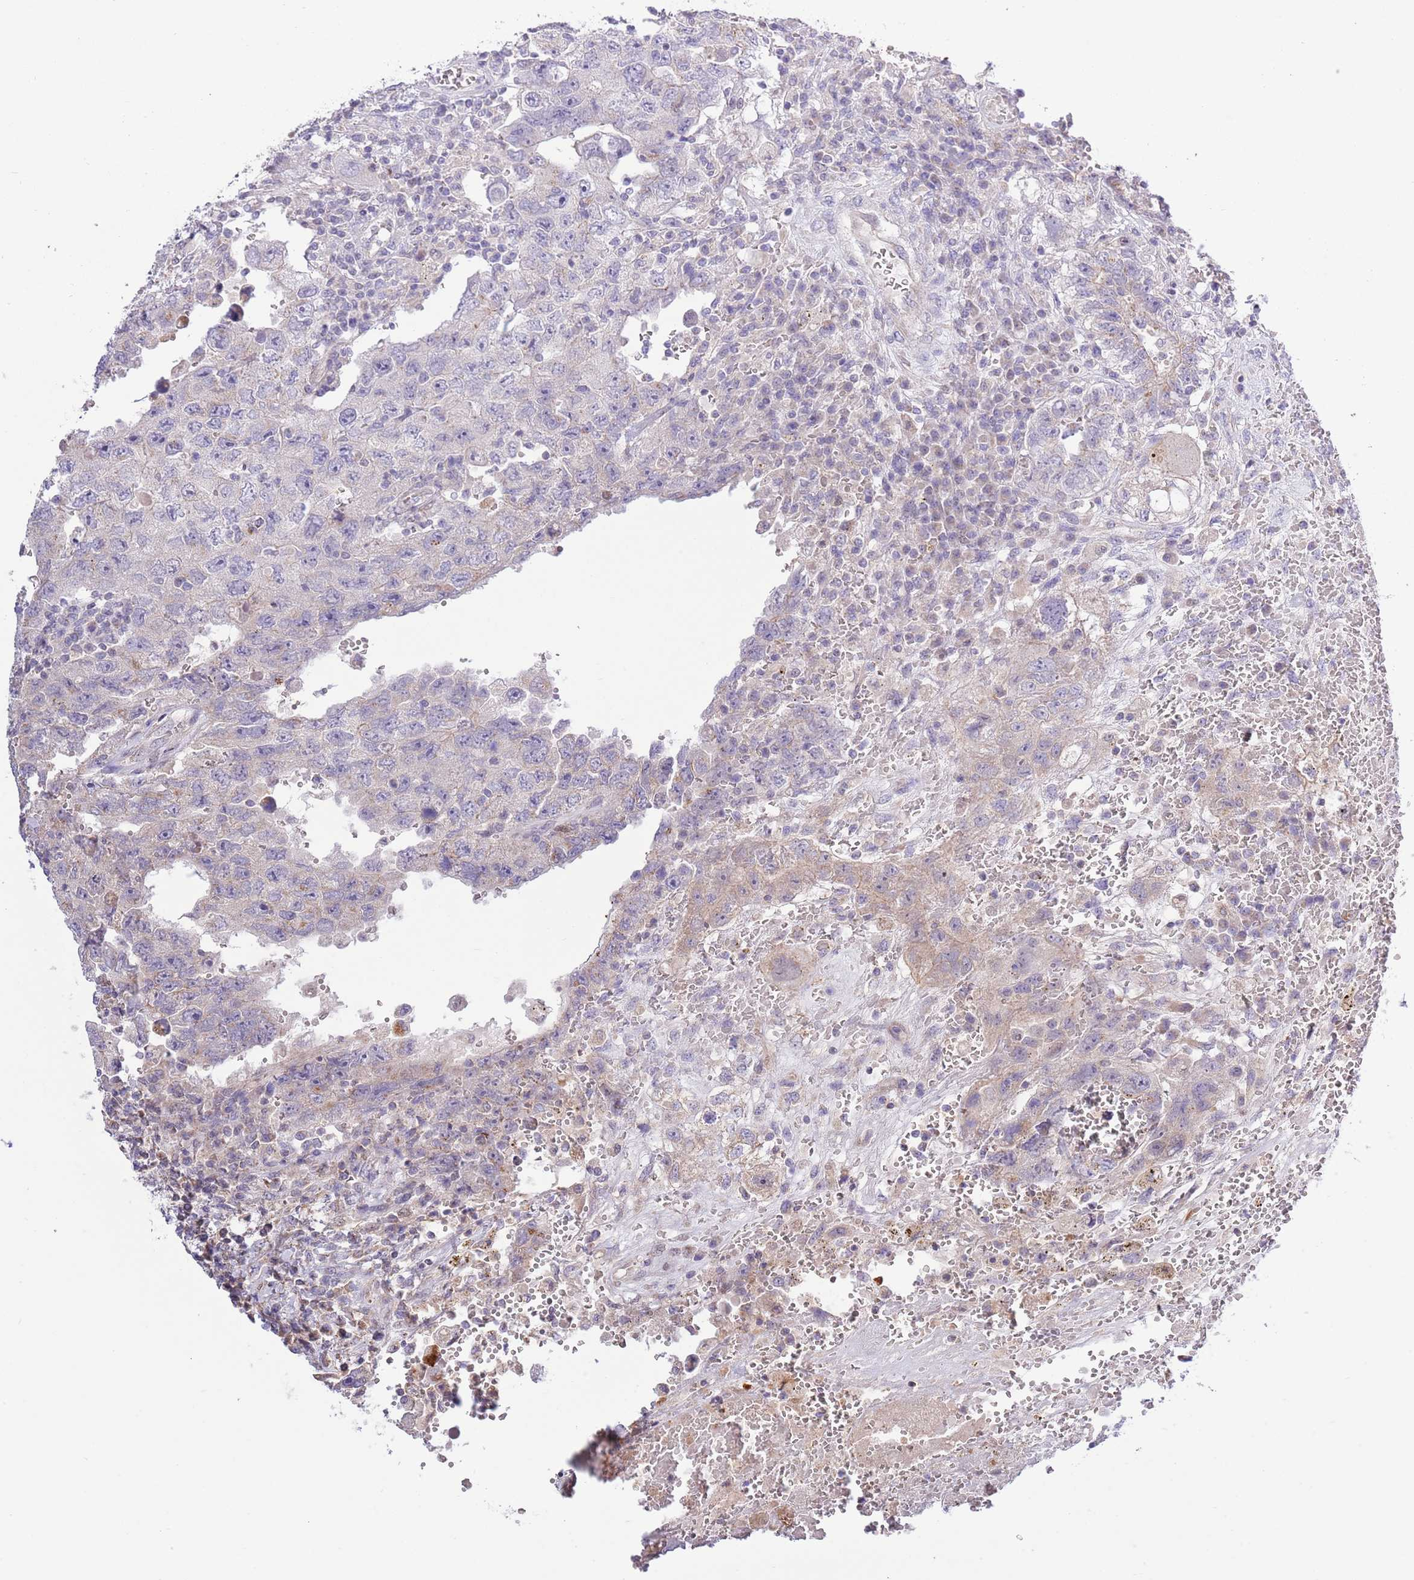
{"staining": {"intensity": "weak", "quantity": "<25%", "location": "cytoplasmic/membranous"}, "tissue": "testis cancer", "cell_type": "Tumor cells", "image_type": "cancer", "snomed": [{"axis": "morphology", "description": "Carcinoma, Embryonal, NOS"}, {"axis": "topography", "description": "Testis"}], "caption": "IHC of testis cancer (embryonal carcinoma) exhibits no positivity in tumor cells.", "gene": "ARL2BP", "patient": {"sex": "male", "age": 26}}